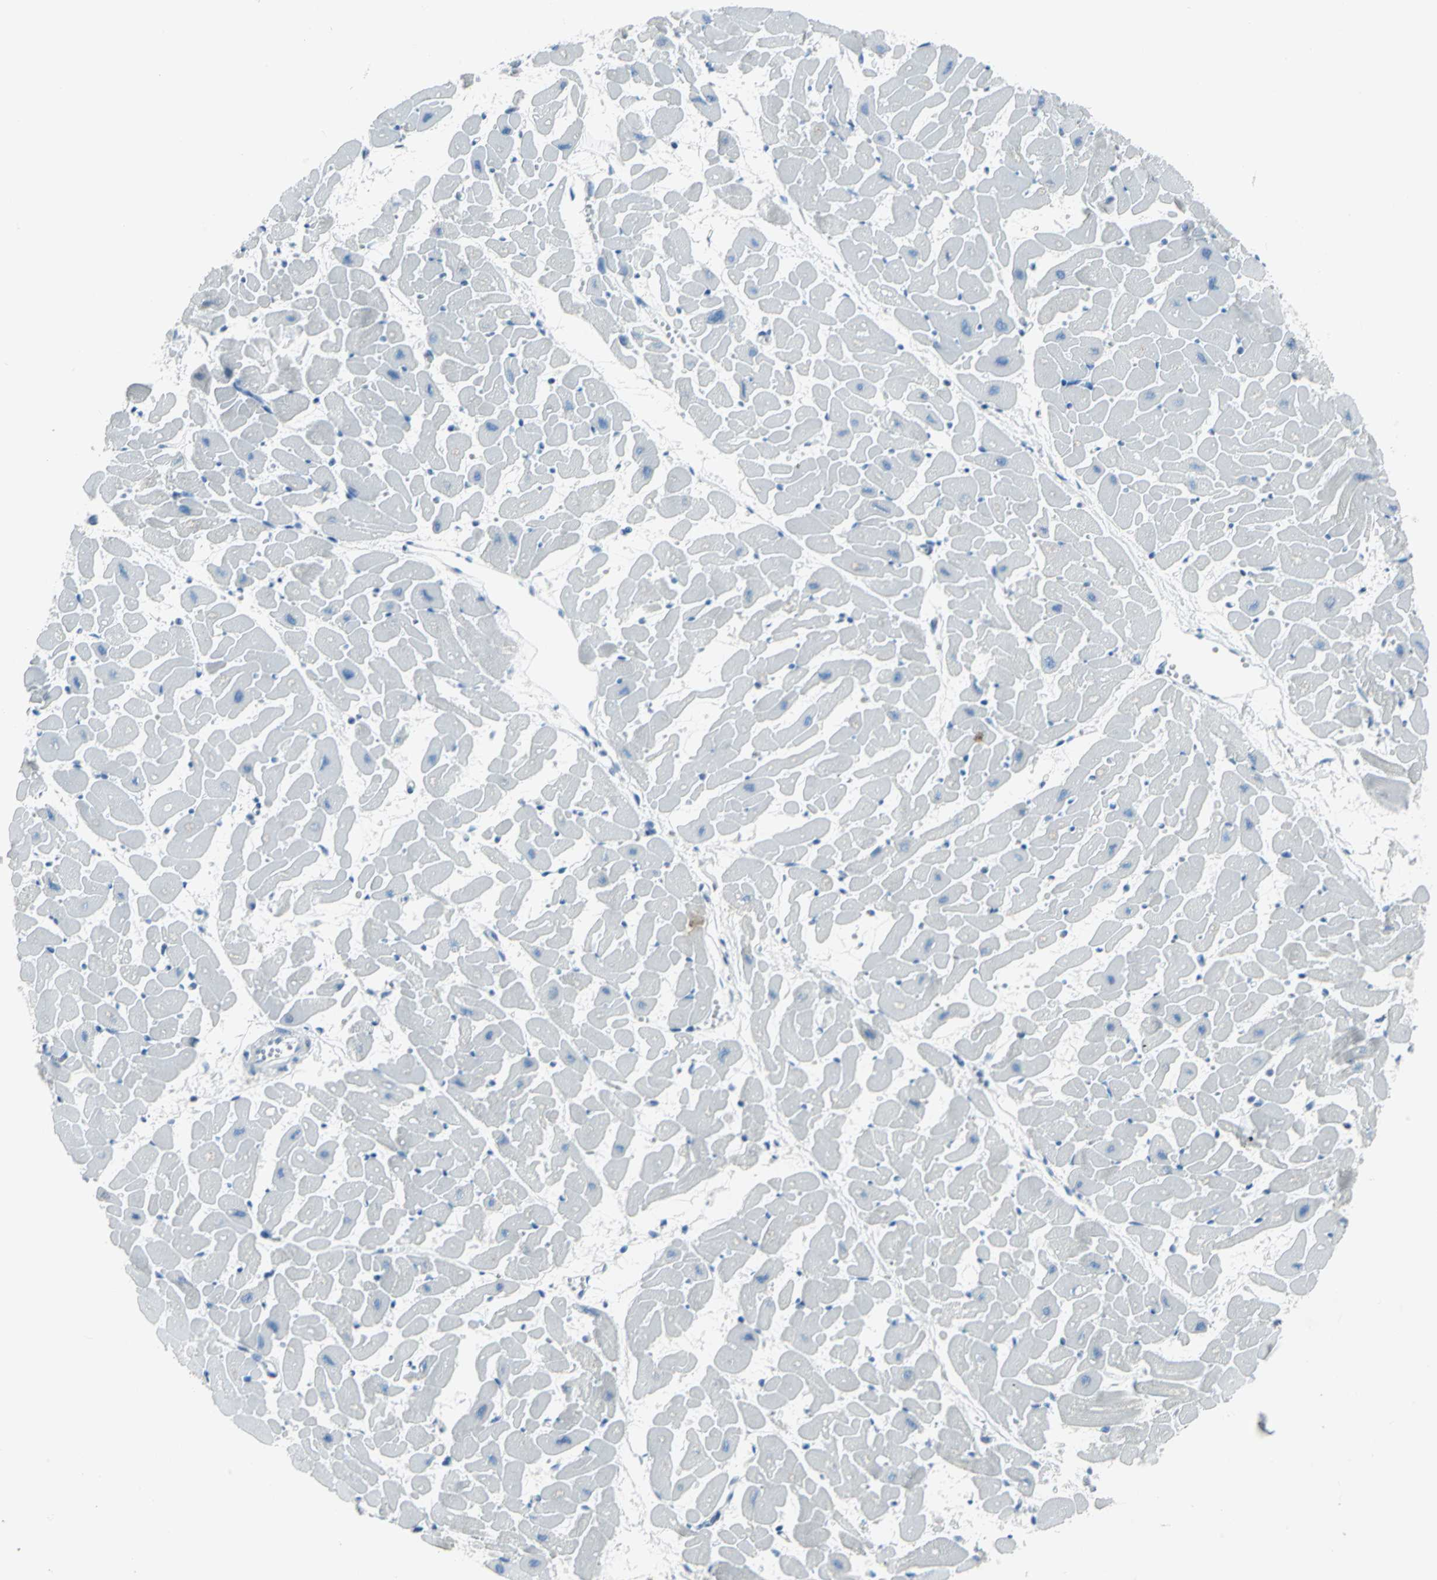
{"staining": {"intensity": "negative", "quantity": "none", "location": "none"}, "tissue": "heart muscle", "cell_type": "Cardiomyocytes", "image_type": "normal", "snomed": [{"axis": "morphology", "description": "Normal tissue, NOS"}, {"axis": "topography", "description": "Heart"}], "caption": "This photomicrograph is of unremarkable heart muscle stained with IHC to label a protein in brown with the nuclei are counter-stained blue. There is no expression in cardiomyocytes. (DAB (3,3'-diaminobenzidine) immunohistochemistry (IHC) visualized using brightfield microscopy, high magnification).", "gene": "DNAI2", "patient": {"sex": "female", "age": 19}}